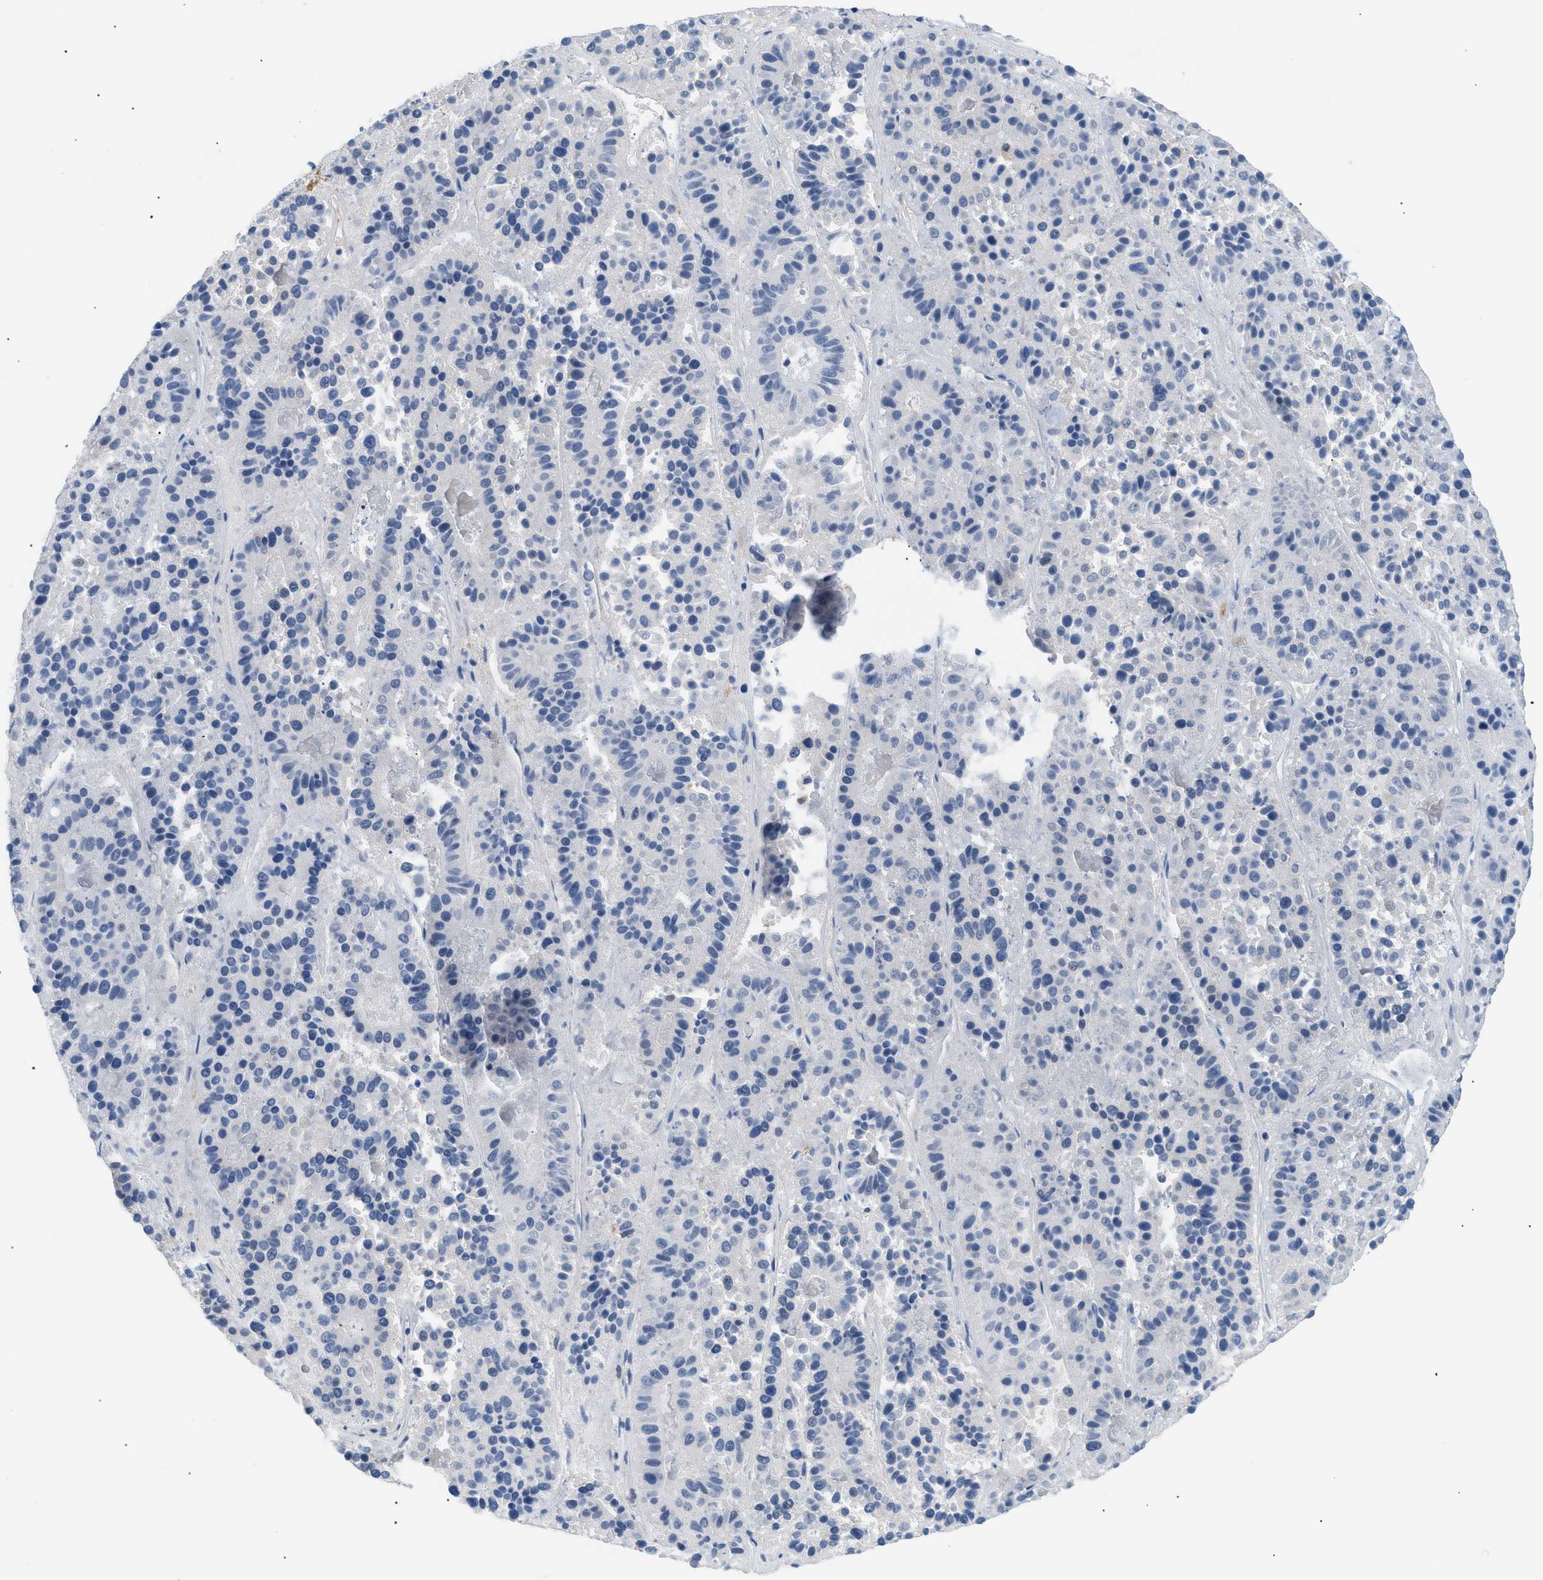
{"staining": {"intensity": "negative", "quantity": "none", "location": "none"}, "tissue": "pancreatic cancer", "cell_type": "Tumor cells", "image_type": "cancer", "snomed": [{"axis": "morphology", "description": "Adenocarcinoma, NOS"}, {"axis": "topography", "description": "Pancreas"}], "caption": "IHC image of neoplastic tissue: human pancreatic cancer stained with DAB shows no significant protein expression in tumor cells.", "gene": "AKR1A1", "patient": {"sex": "male", "age": 50}}